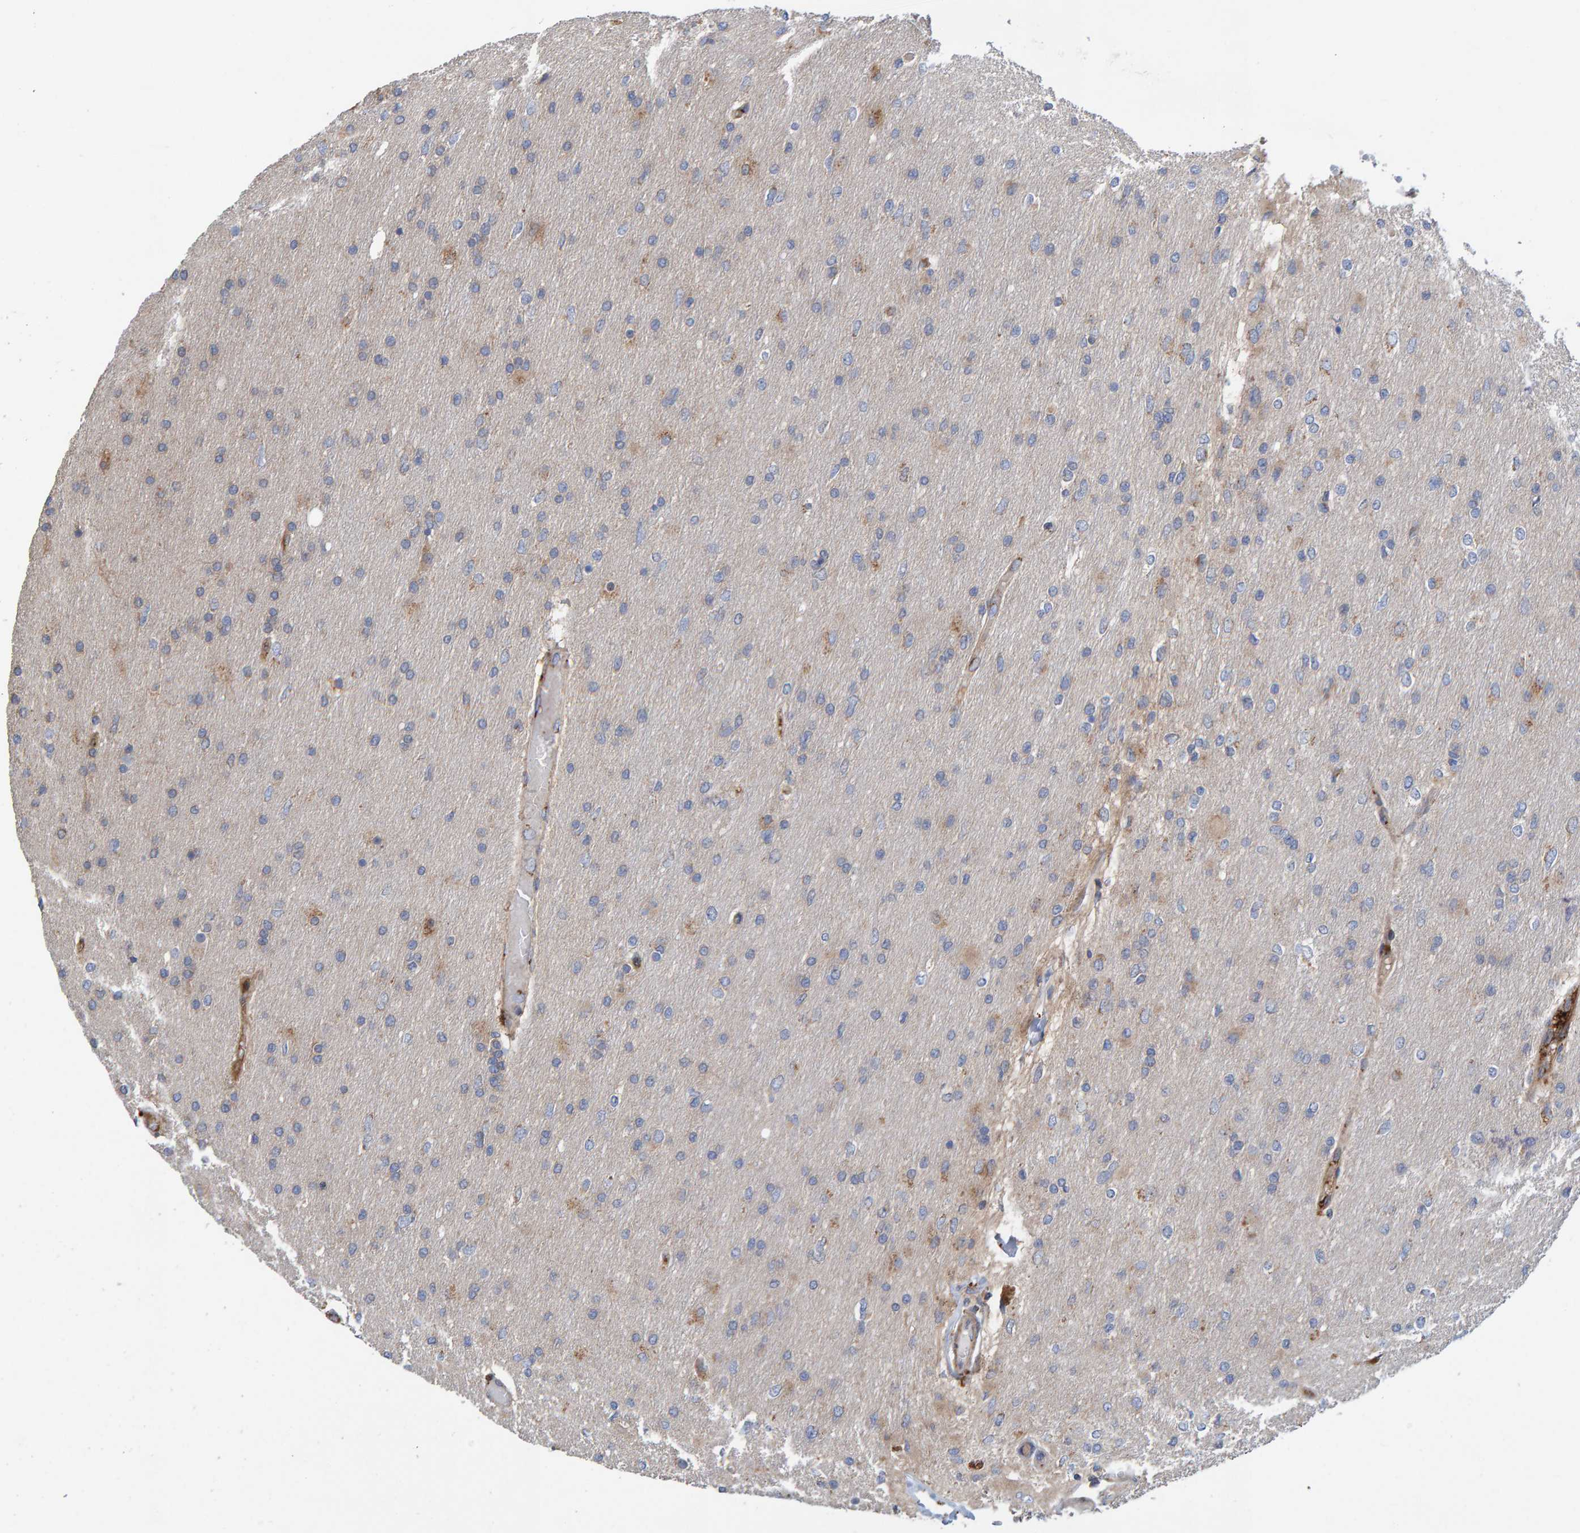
{"staining": {"intensity": "moderate", "quantity": "<25%", "location": "cytoplasmic/membranous"}, "tissue": "glioma", "cell_type": "Tumor cells", "image_type": "cancer", "snomed": [{"axis": "morphology", "description": "Glioma, malignant, High grade"}, {"axis": "topography", "description": "Cerebral cortex"}], "caption": "High-grade glioma (malignant) tissue exhibits moderate cytoplasmic/membranous staining in about <25% of tumor cells, visualized by immunohistochemistry.", "gene": "KIAA0753", "patient": {"sex": "female", "age": 36}}